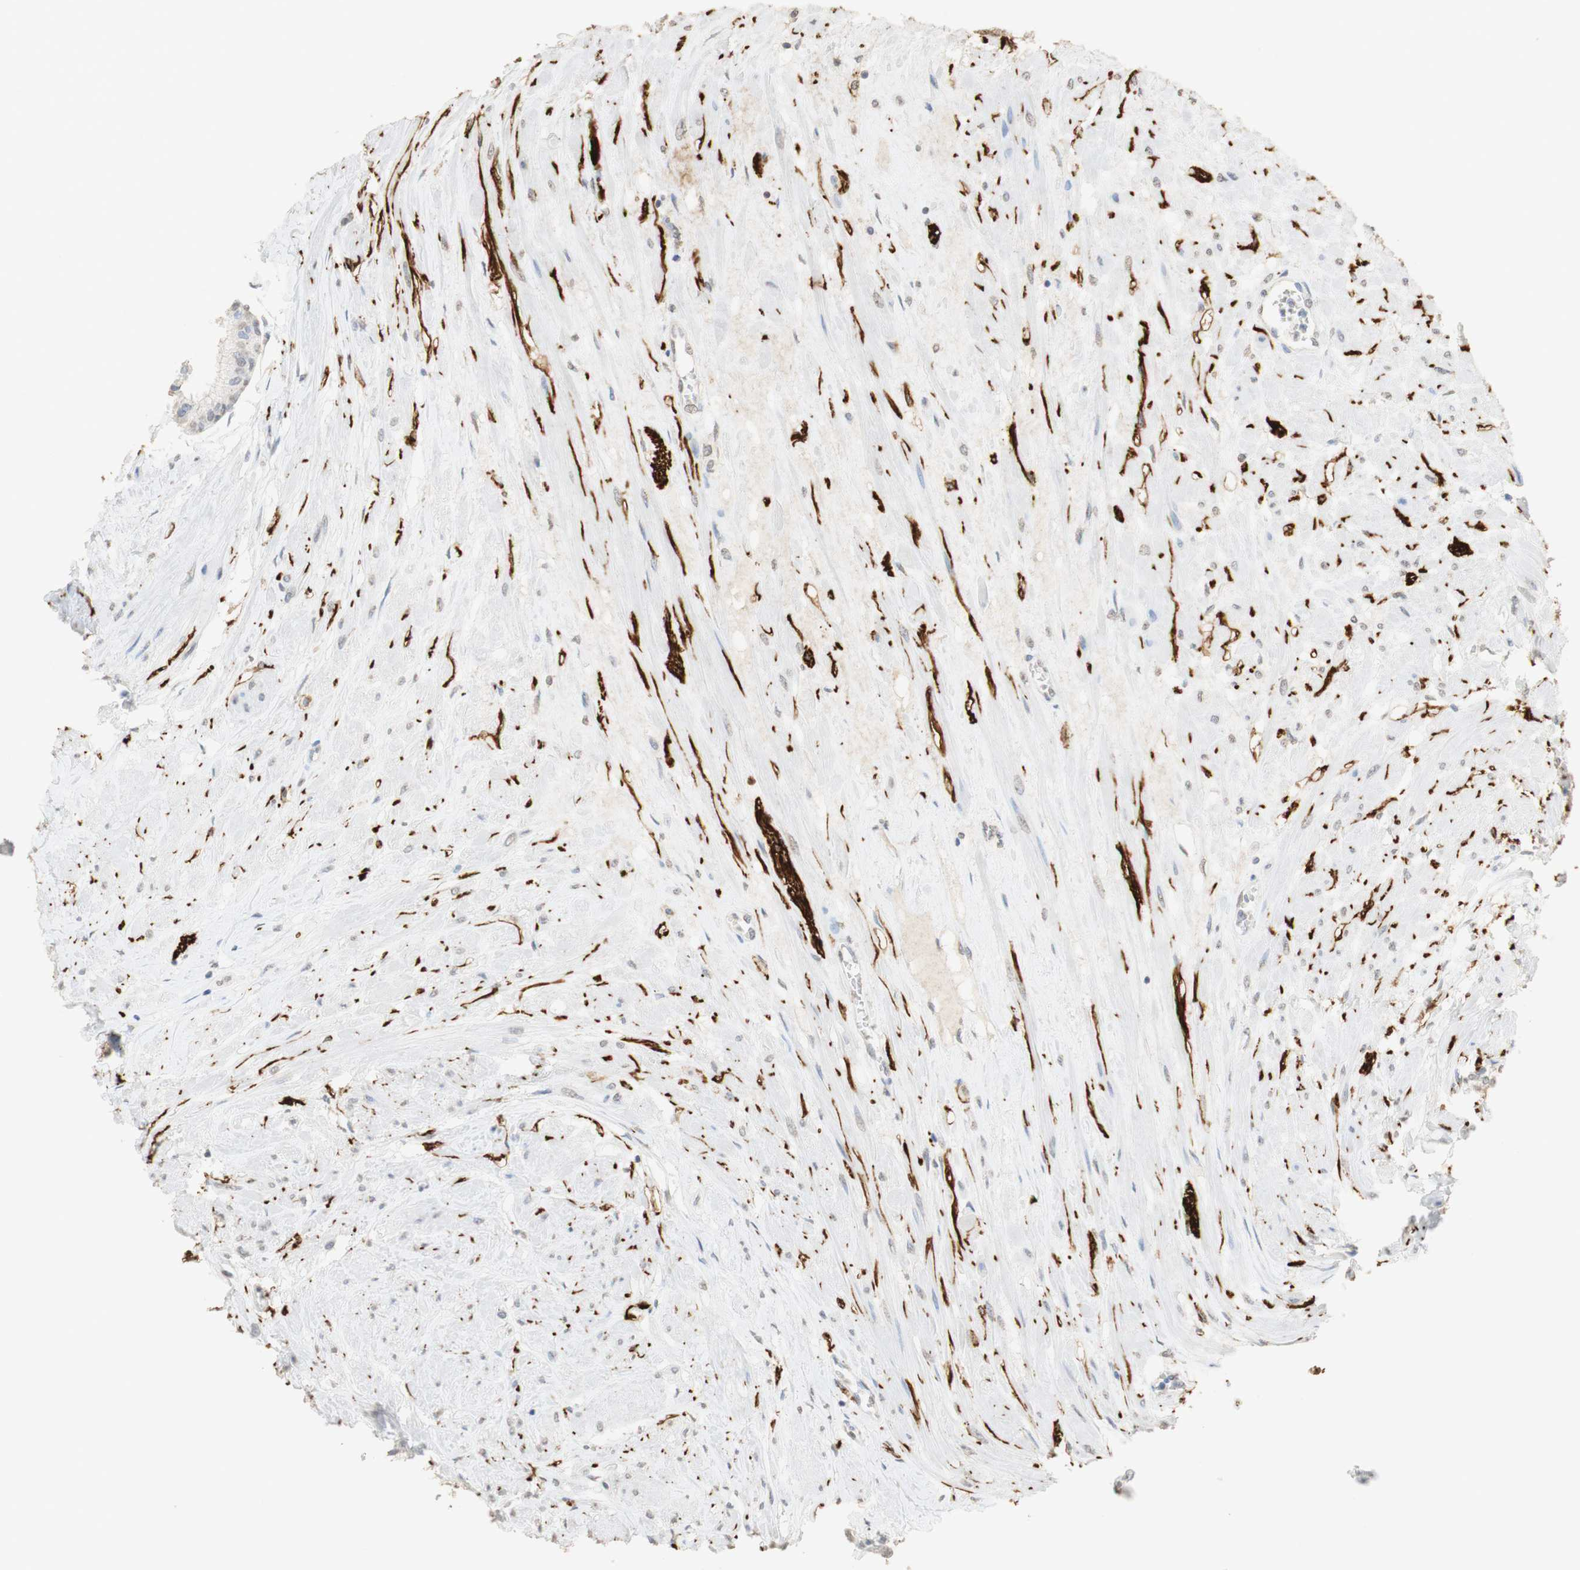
{"staining": {"intensity": "weak", "quantity": "25%-75%", "location": "cytoplasmic/membranous,nuclear"}, "tissue": "prostate", "cell_type": "Glandular cells", "image_type": "normal", "snomed": [{"axis": "morphology", "description": "Normal tissue, NOS"}, {"axis": "topography", "description": "Prostate"}, {"axis": "topography", "description": "Seminal veicle"}], "caption": "Brown immunohistochemical staining in normal human prostate demonstrates weak cytoplasmic/membranous,nuclear positivity in about 25%-75% of glandular cells.", "gene": "L1CAM", "patient": {"sex": "male", "age": 60}}